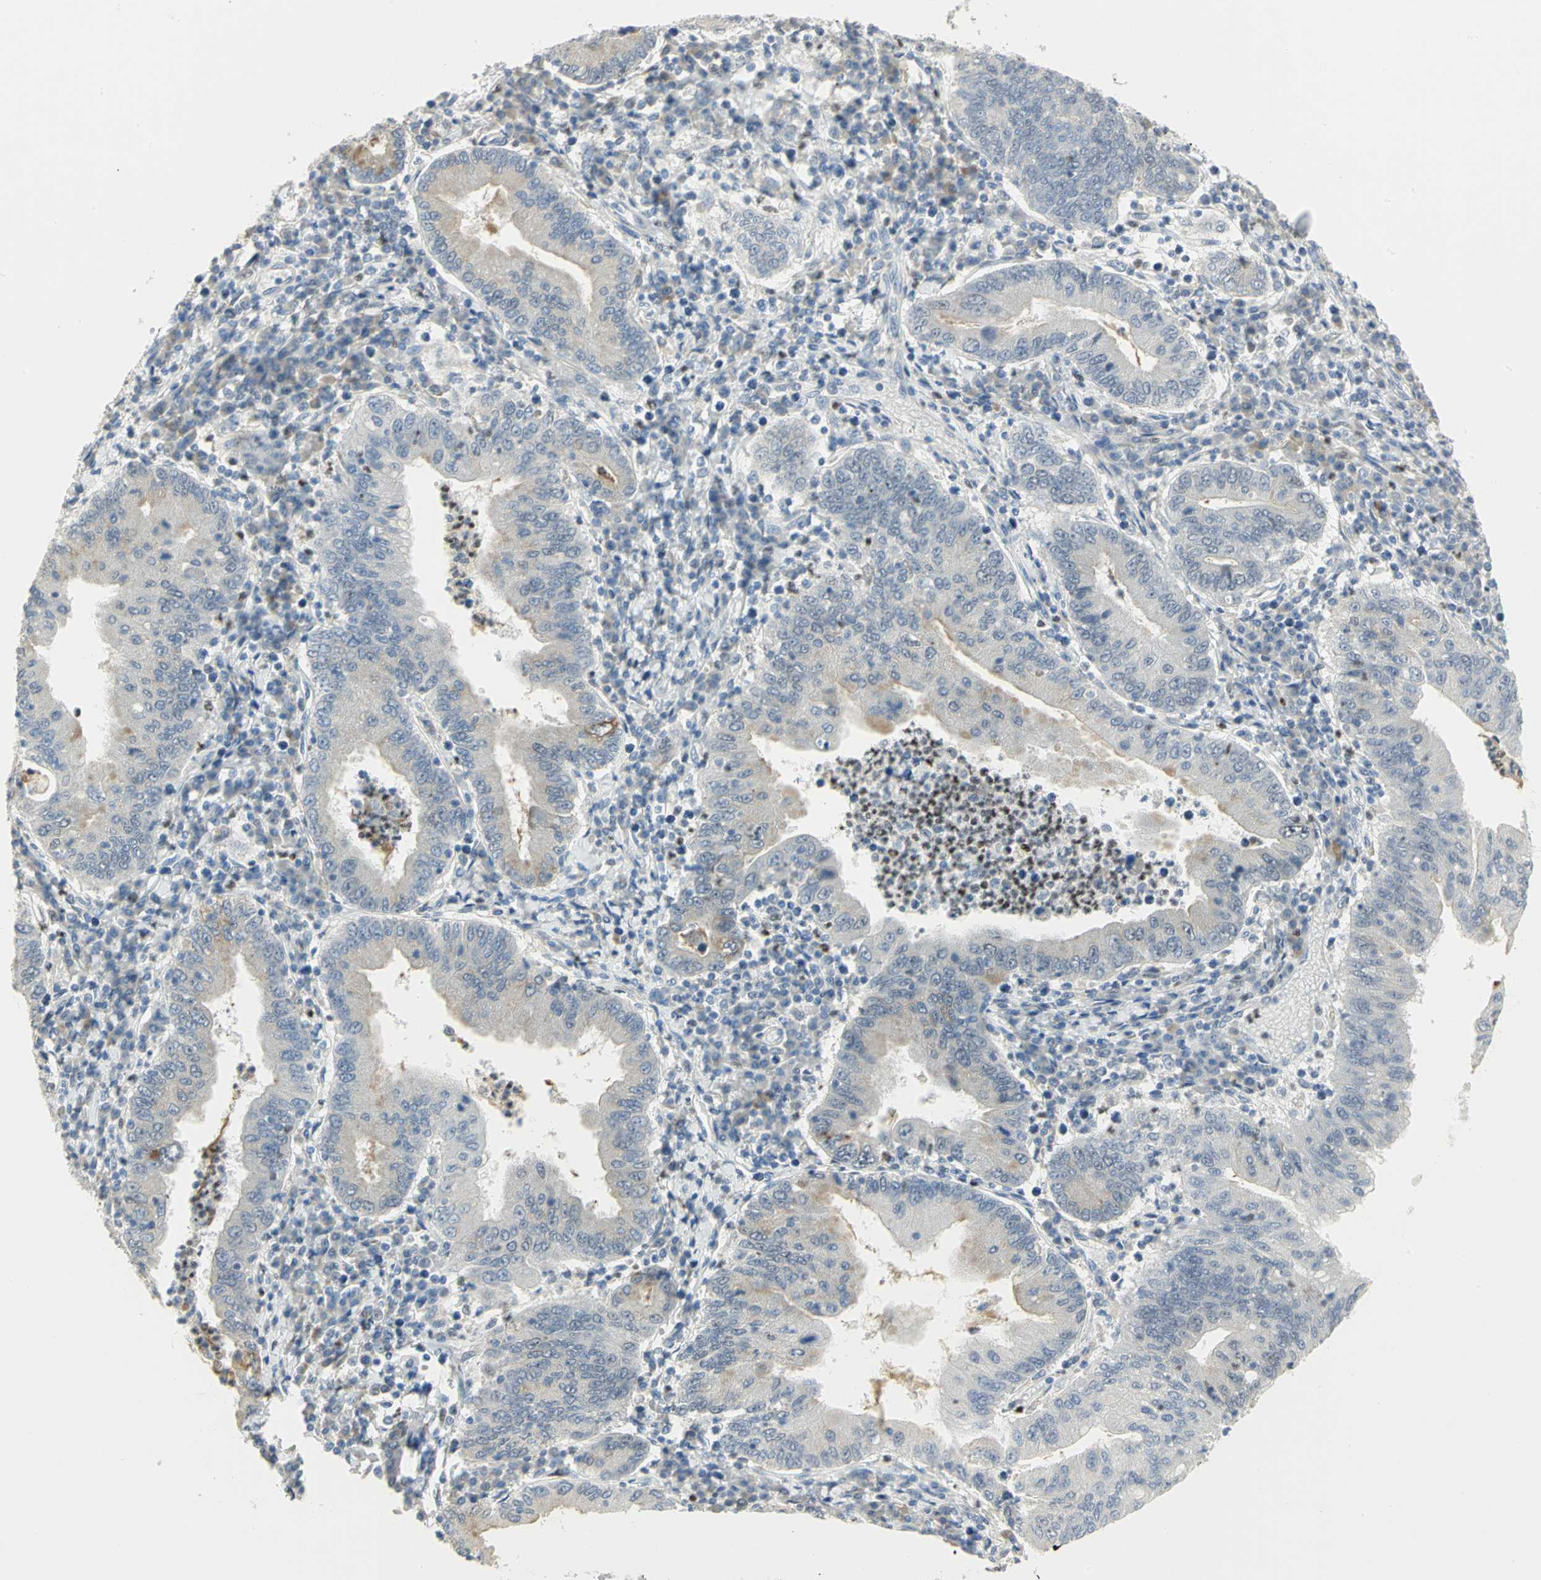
{"staining": {"intensity": "weak", "quantity": "<25%", "location": "cytoplasmic/membranous"}, "tissue": "stomach cancer", "cell_type": "Tumor cells", "image_type": "cancer", "snomed": [{"axis": "morphology", "description": "Normal tissue, NOS"}, {"axis": "morphology", "description": "Adenocarcinoma, NOS"}, {"axis": "topography", "description": "Esophagus"}, {"axis": "topography", "description": "Stomach, upper"}, {"axis": "topography", "description": "Peripheral nerve tissue"}], "caption": "A micrograph of stomach cancer (adenocarcinoma) stained for a protein displays no brown staining in tumor cells.", "gene": "BCL6", "patient": {"sex": "male", "age": 62}}